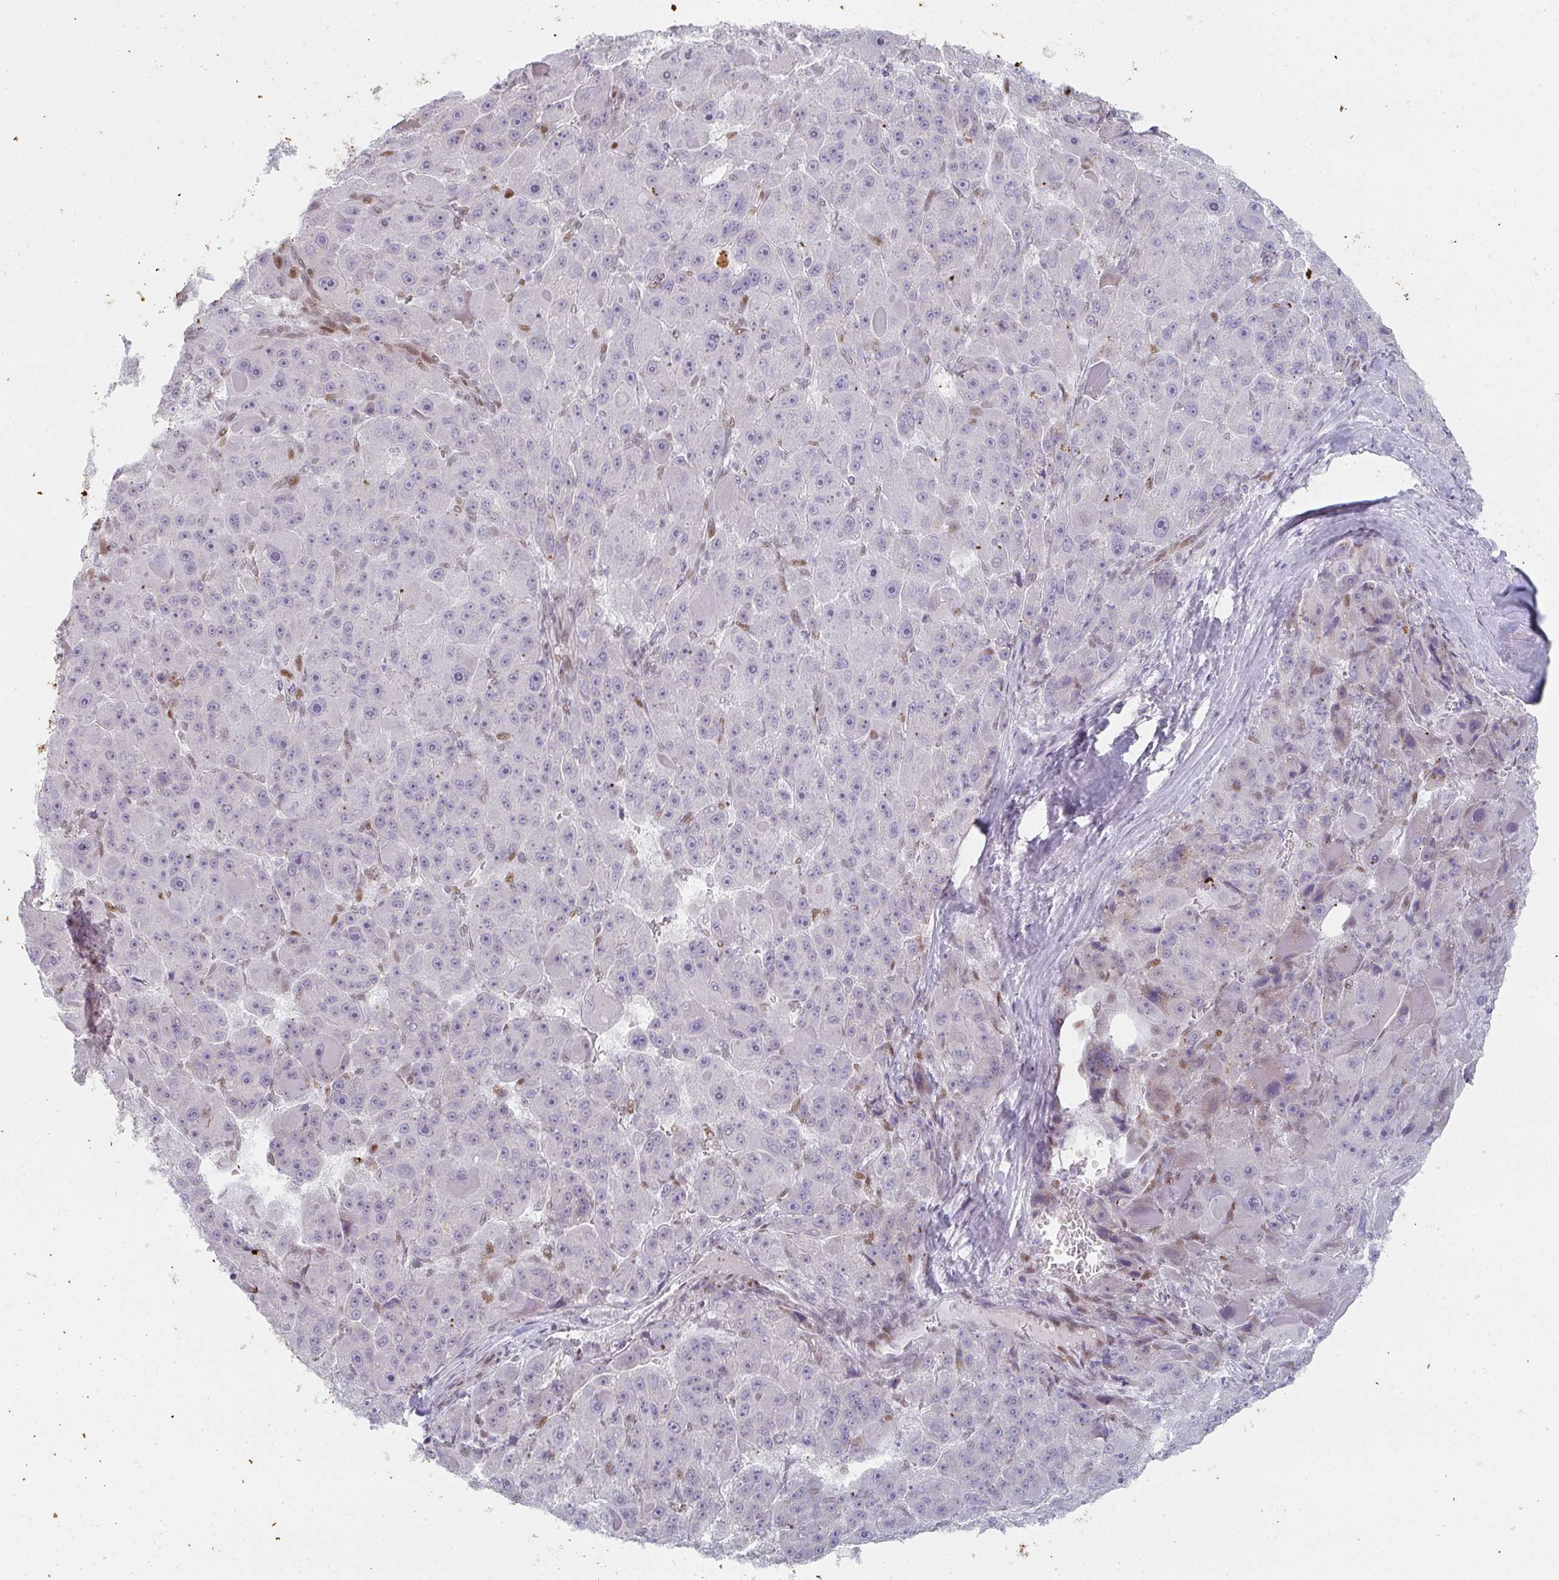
{"staining": {"intensity": "negative", "quantity": "none", "location": "none"}, "tissue": "liver cancer", "cell_type": "Tumor cells", "image_type": "cancer", "snomed": [{"axis": "morphology", "description": "Carcinoma, Hepatocellular, NOS"}, {"axis": "topography", "description": "Liver"}], "caption": "This is an IHC histopathology image of liver cancer. There is no staining in tumor cells.", "gene": "POU2AF2", "patient": {"sex": "male", "age": 76}}